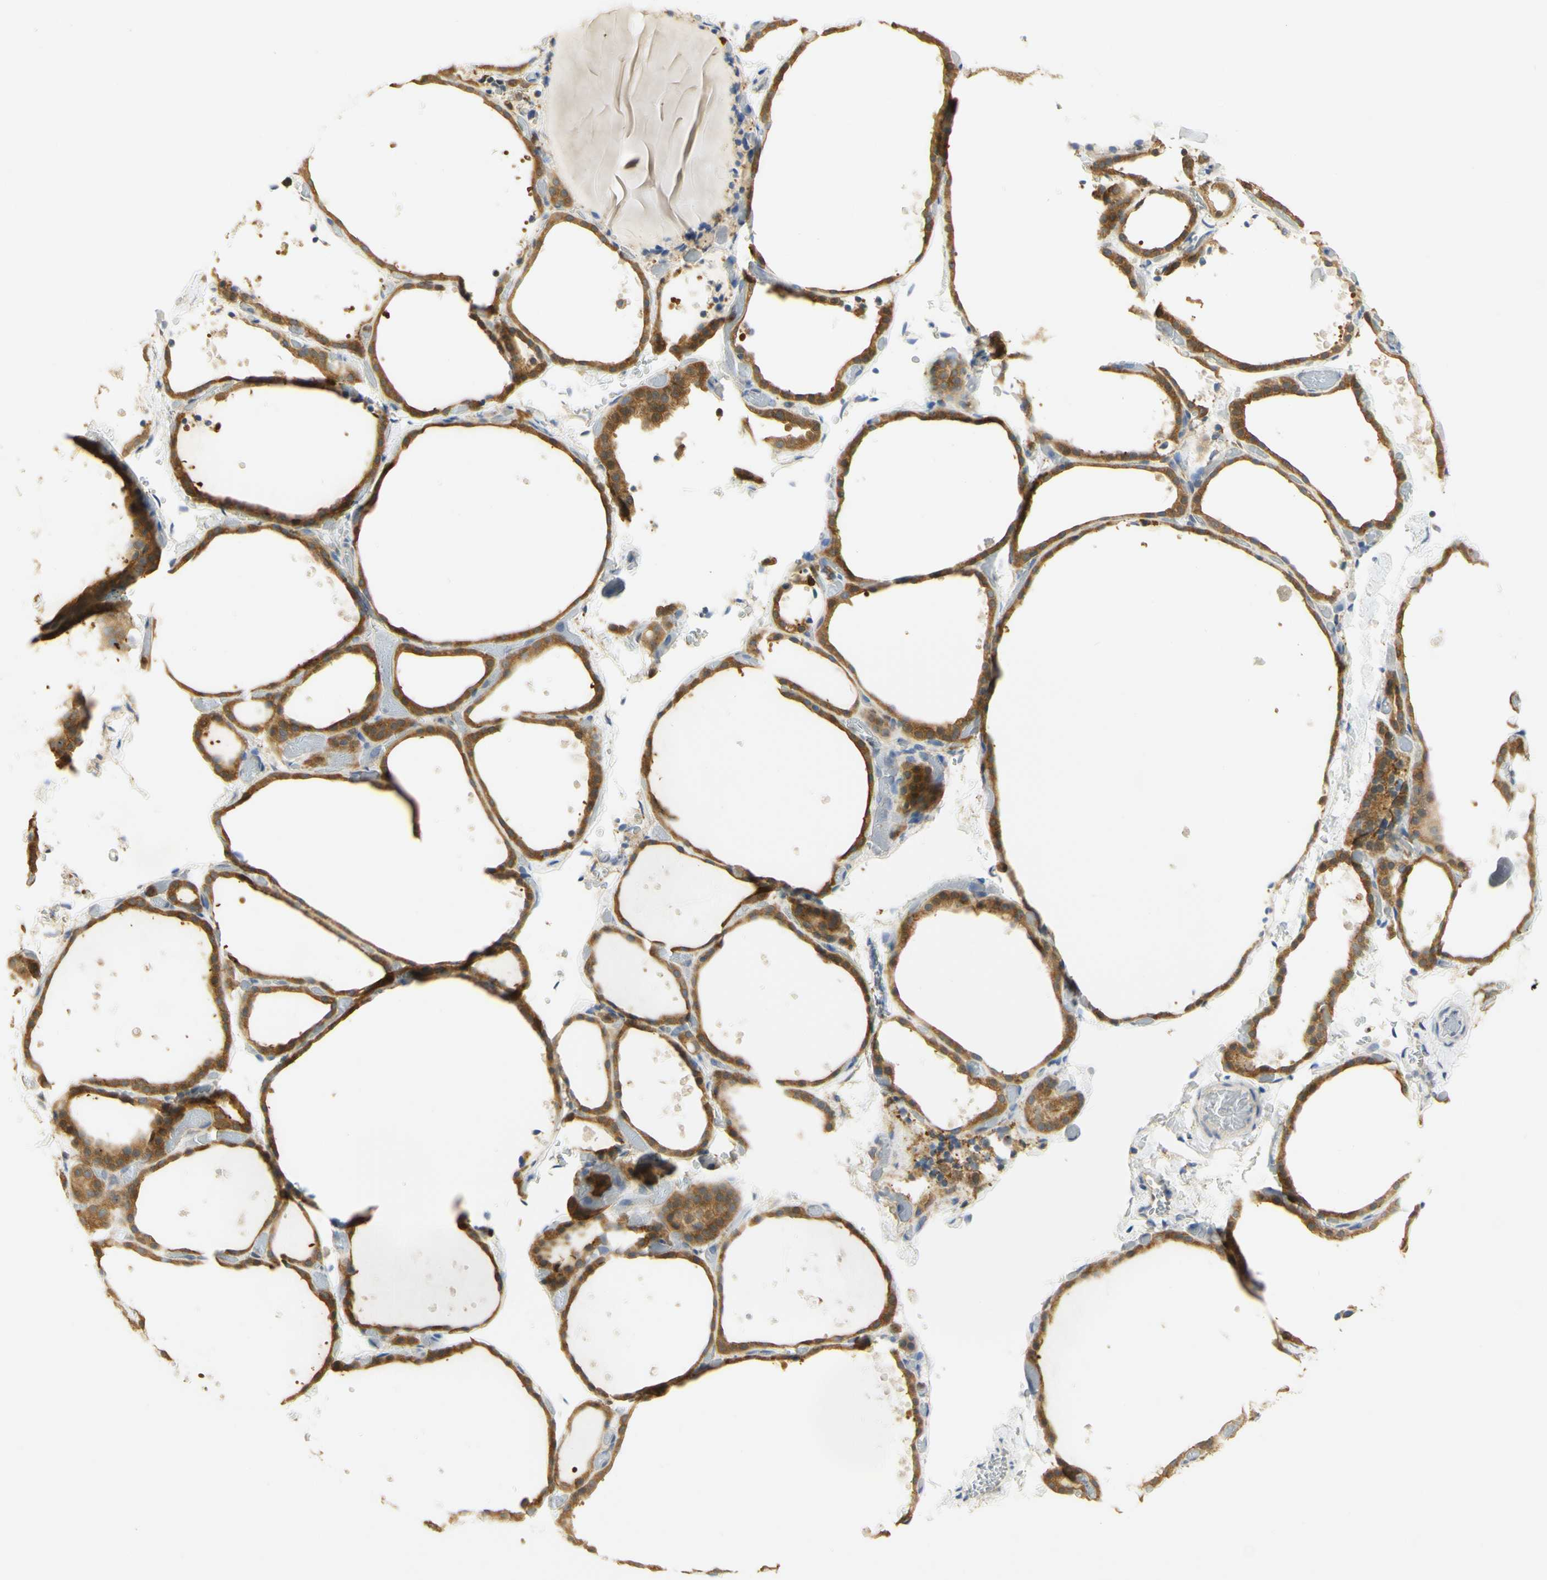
{"staining": {"intensity": "moderate", "quantity": ">75%", "location": "cytoplasmic/membranous"}, "tissue": "thyroid gland", "cell_type": "Glandular cells", "image_type": "normal", "snomed": [{"axis": "morphology", "description": "Normal tissue, NOS"}, {"axis": "topography", "description": "Thyroid gland"}], "caption": "Immunohistochemistry image of unremarkable thyroid gland stained for a protein (brown), which displays medium levels of moderate cytoplasmic/membranous staining in approximately >75% of glandular cells.", "gene": "PAK1", "patient": {"sex": "female", "age": 44}}